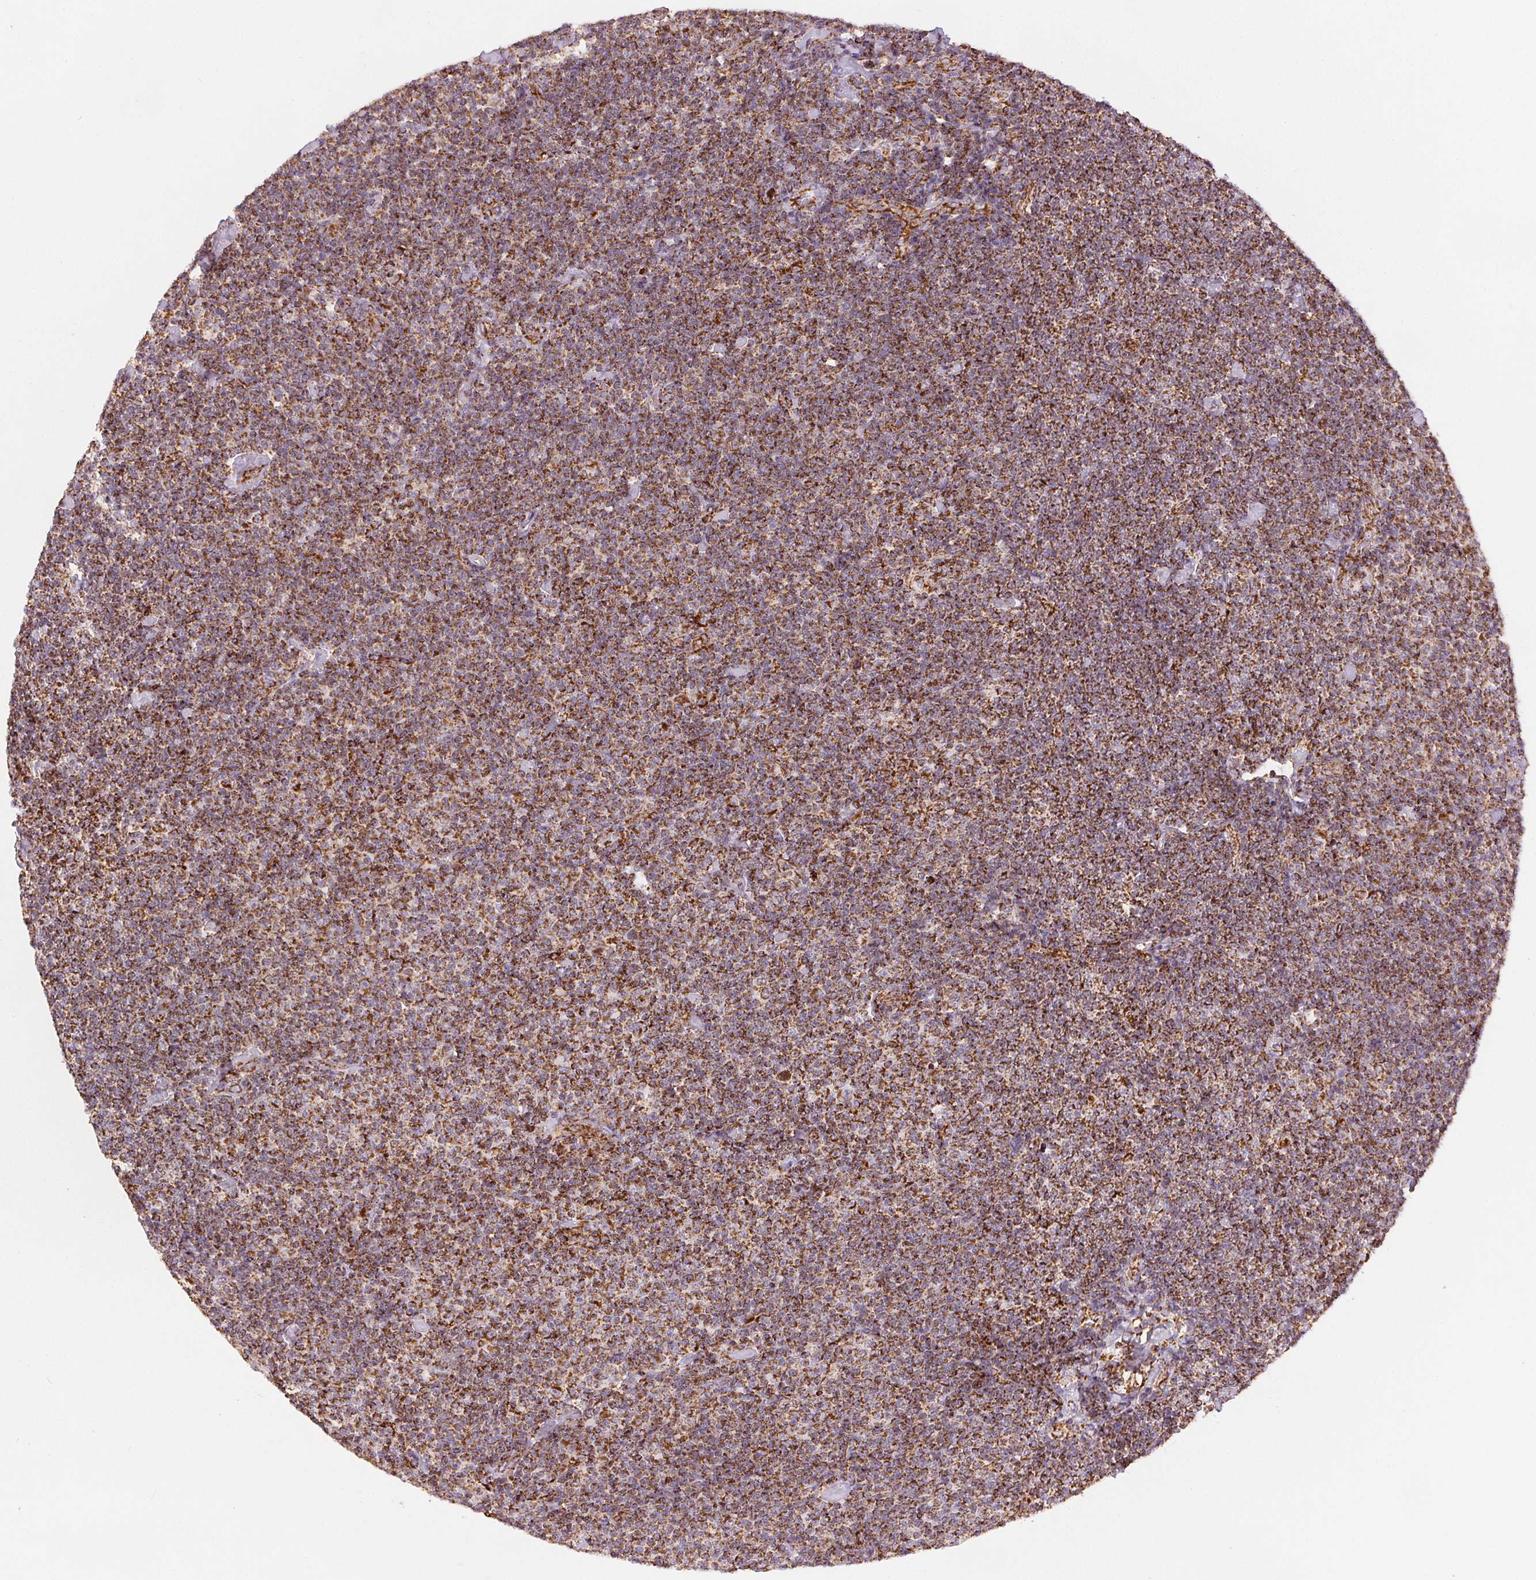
{"staining": {"intensity": "strong", "quantity": ">75%", "location": "cytoplasmic/membranous"}, "tissue": "lymphoma", "cell_type": "Tumor cells", "image_type": "cancer", "snomed": [{"axis": "morphology", "description": "Malignant lymphoma, non-Hodgkin's type, Low grade"}, {"axis": "topography", "description": "Lymph node"}], "caption": "Tumor cells demonstrate high levels of strong cytoplasmic/membranous staining in approximately >75% of cells in human low-grade malignant lymphoma, non-Hodgkin's type.", "gene": "SDHB", "patient": {"sex": "male", "age": 81}}